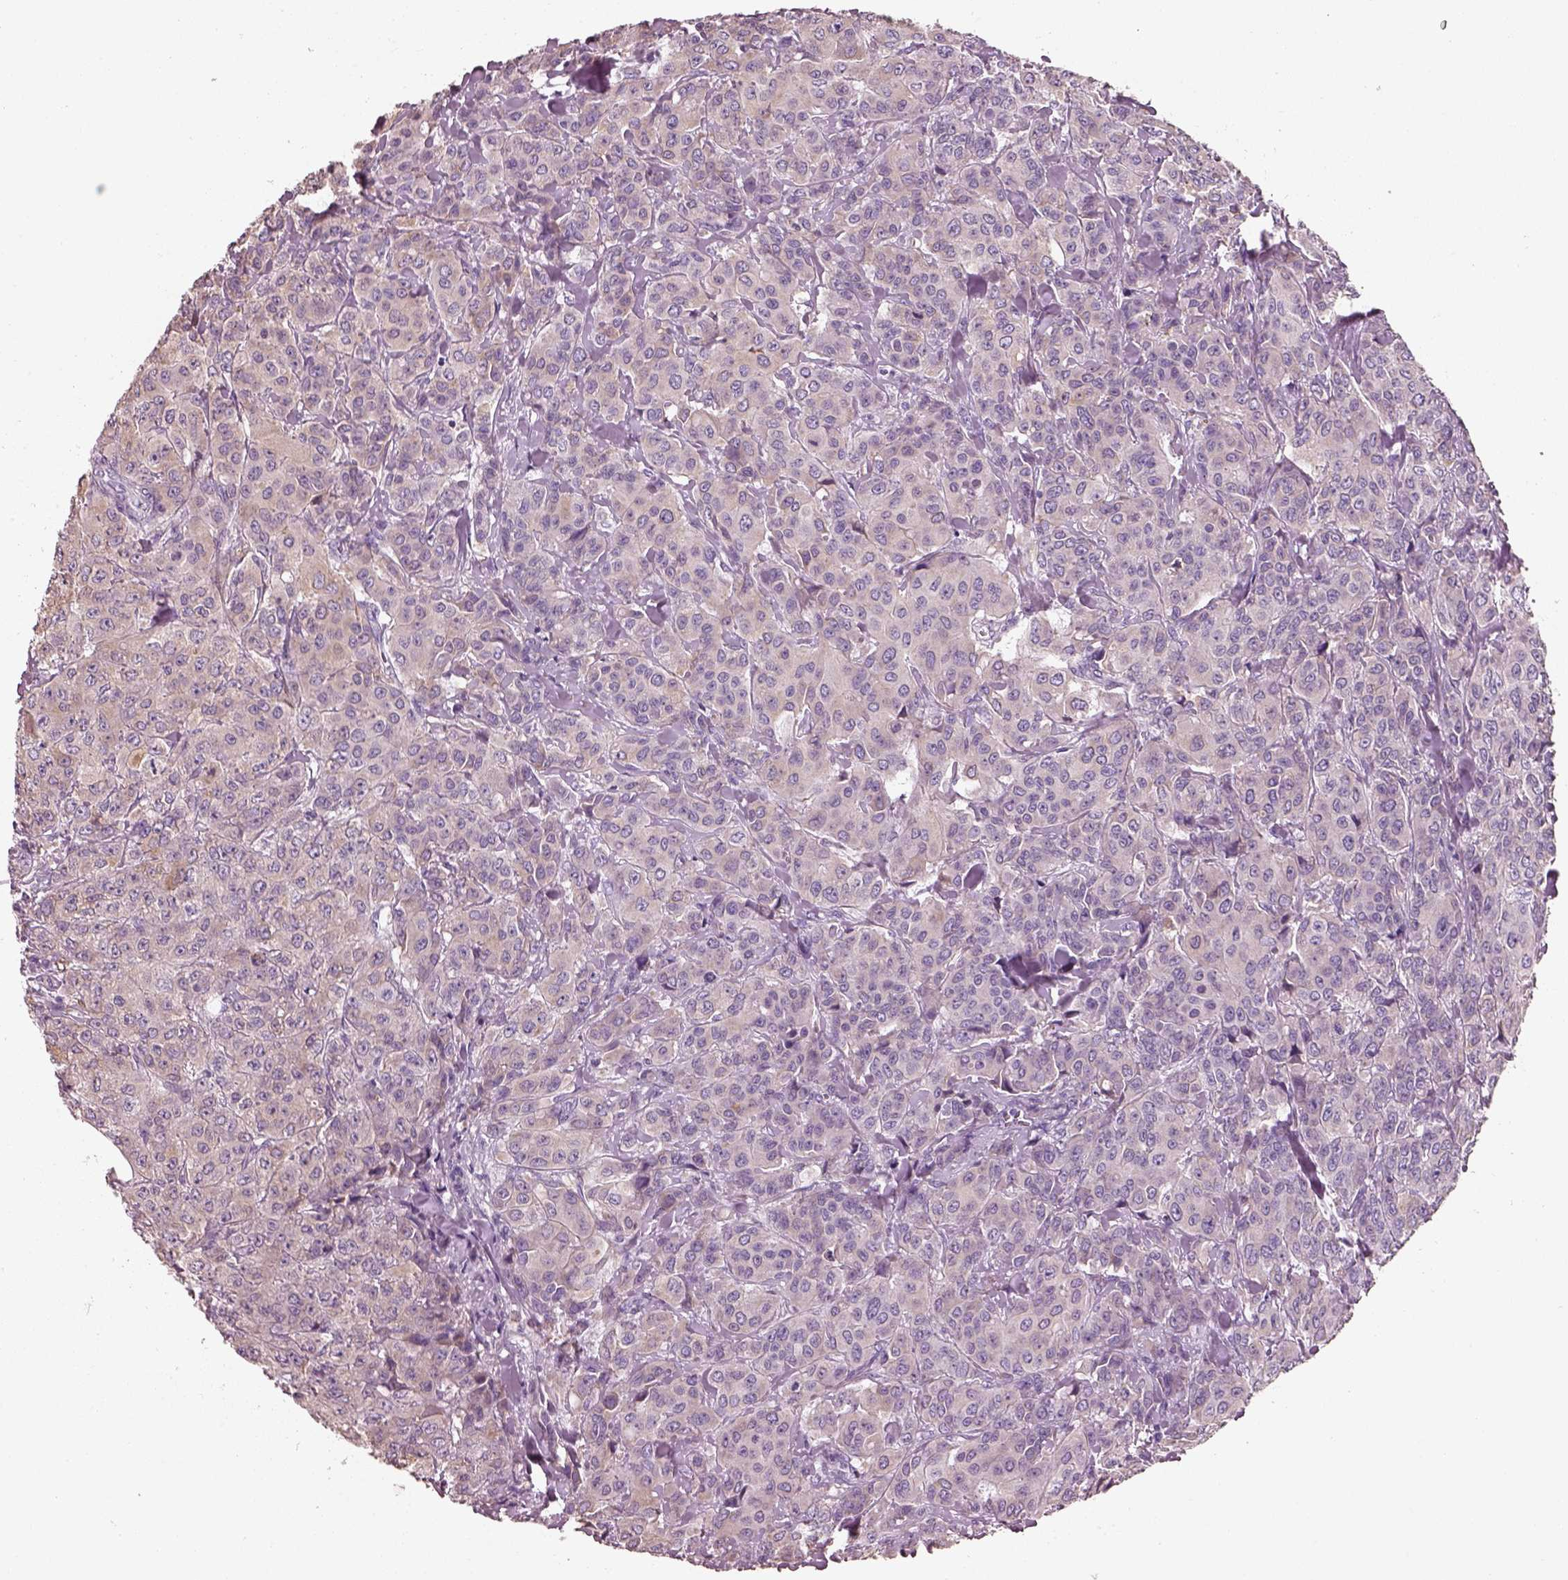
{"staining": {"intensity": "negative", "quantity": "none", "location": "none"}, "tissue": "breast cancer", "cell_type": "Tumor cells", "image_type": "cancer", "snomed": [{"axis": "morphology", "description": "Duct carcinoma"}, {"axis": "topography", "description": "Breast"}], "caption": "The histopathology image reveals no staining of tumor cells in breast intraductal carcinoma. (DAB (3,3'-diaminobenzidine) immunohistochemistry visualized using brightfield microscopy, high magnification).", "gene": "PNOC", "patient": {"sex": "female", "age": 43}}